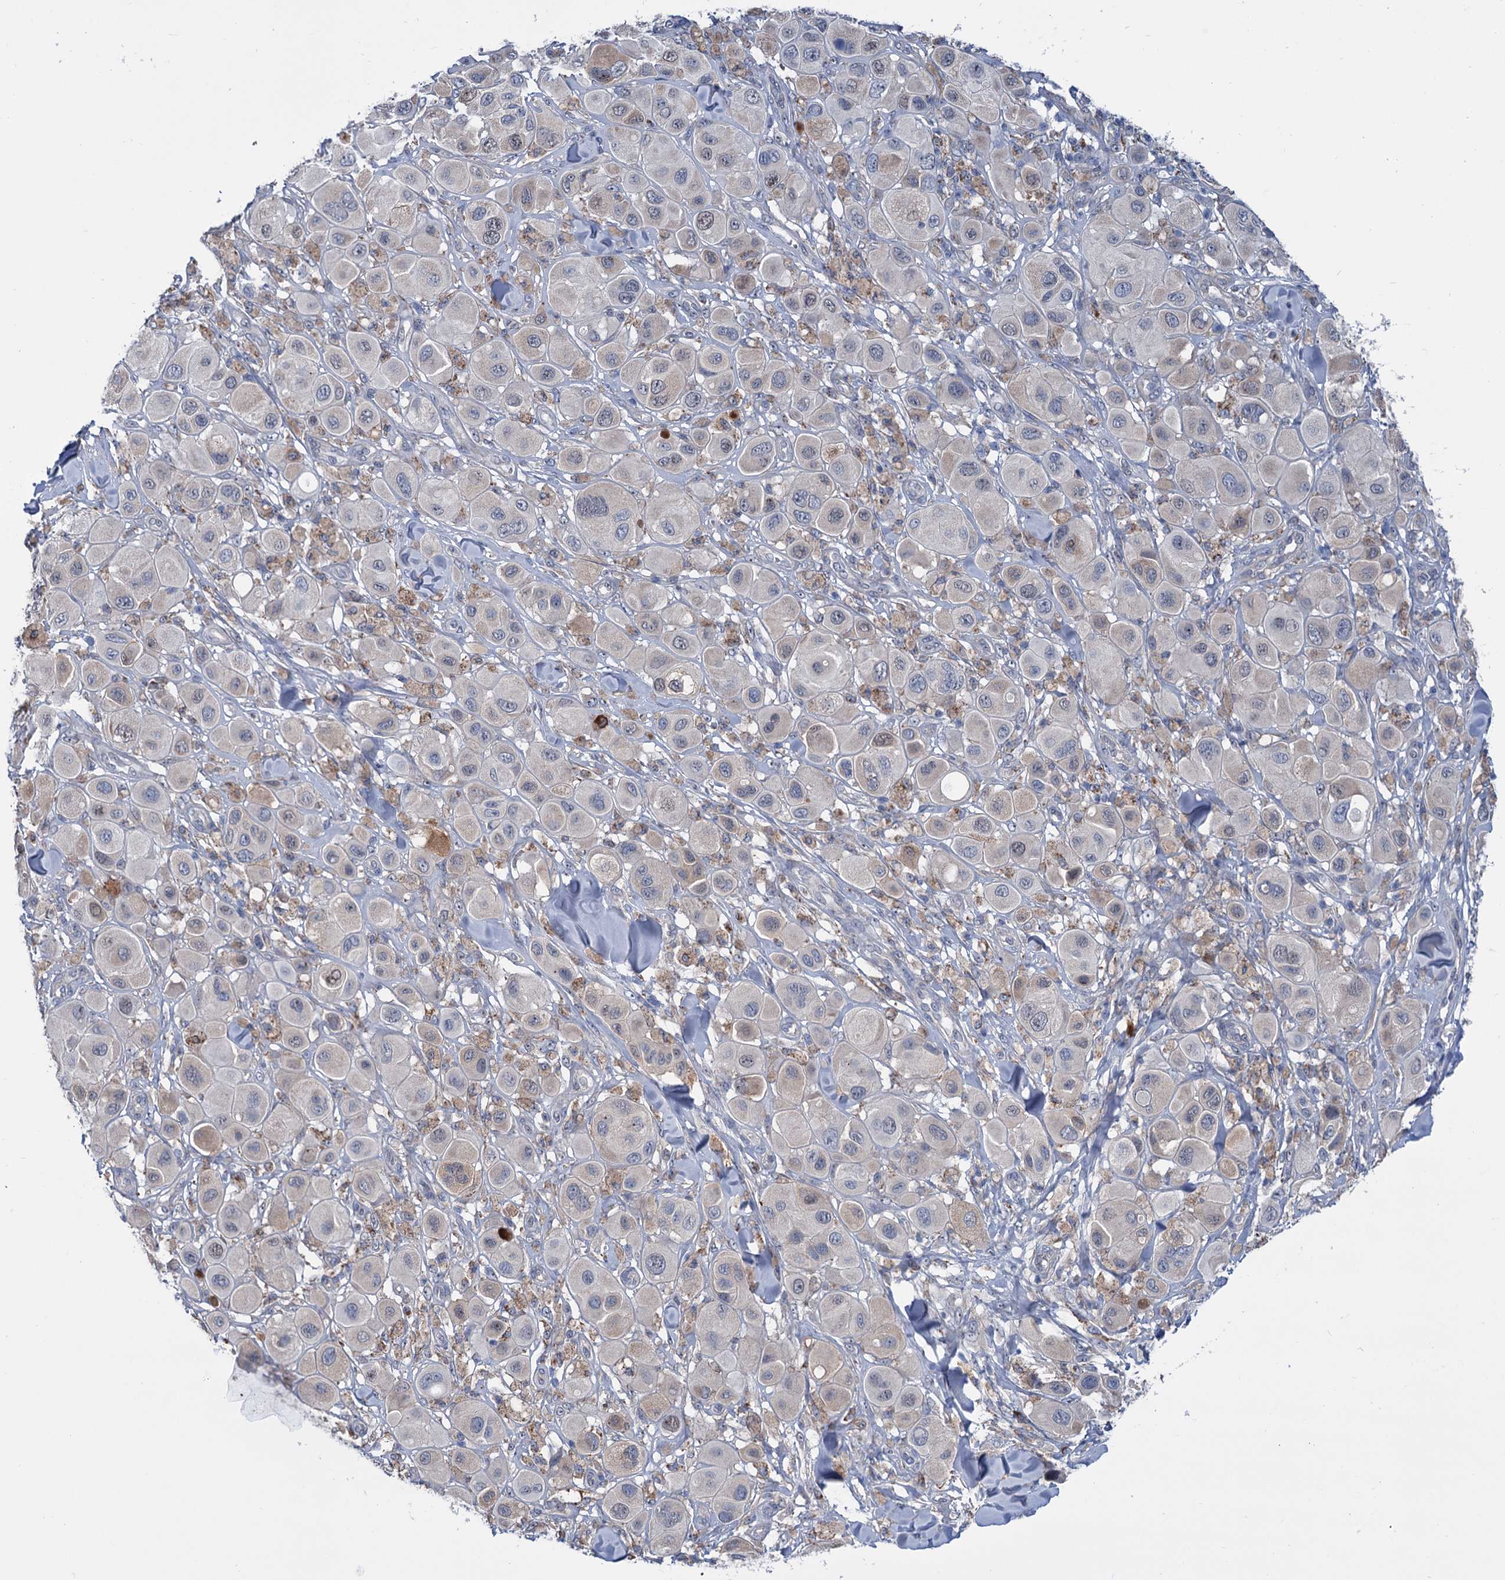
{"staining": {"intensity": "moderate", "quantity": "<25%", "location": "cytoplasmic/membranous,nuclear"}, "tissue": "melanoma", "cell_type": "Tumor cells", "image_type": "cancer", "snomed": [{"axis": "morphology", "description": "Malignant melanoma, Metastatic site"}, {"axis": "topography", "description": "Skin"}], "caption": "High-power microscopy captured an IHC photomicrograph of melanoma, revealing moderate cytoplasmic/membranous and nuclear expression in about <25% of tumor cells.", "gene": "LPIN1", "patient": {"sex": "male", "age": 41}}